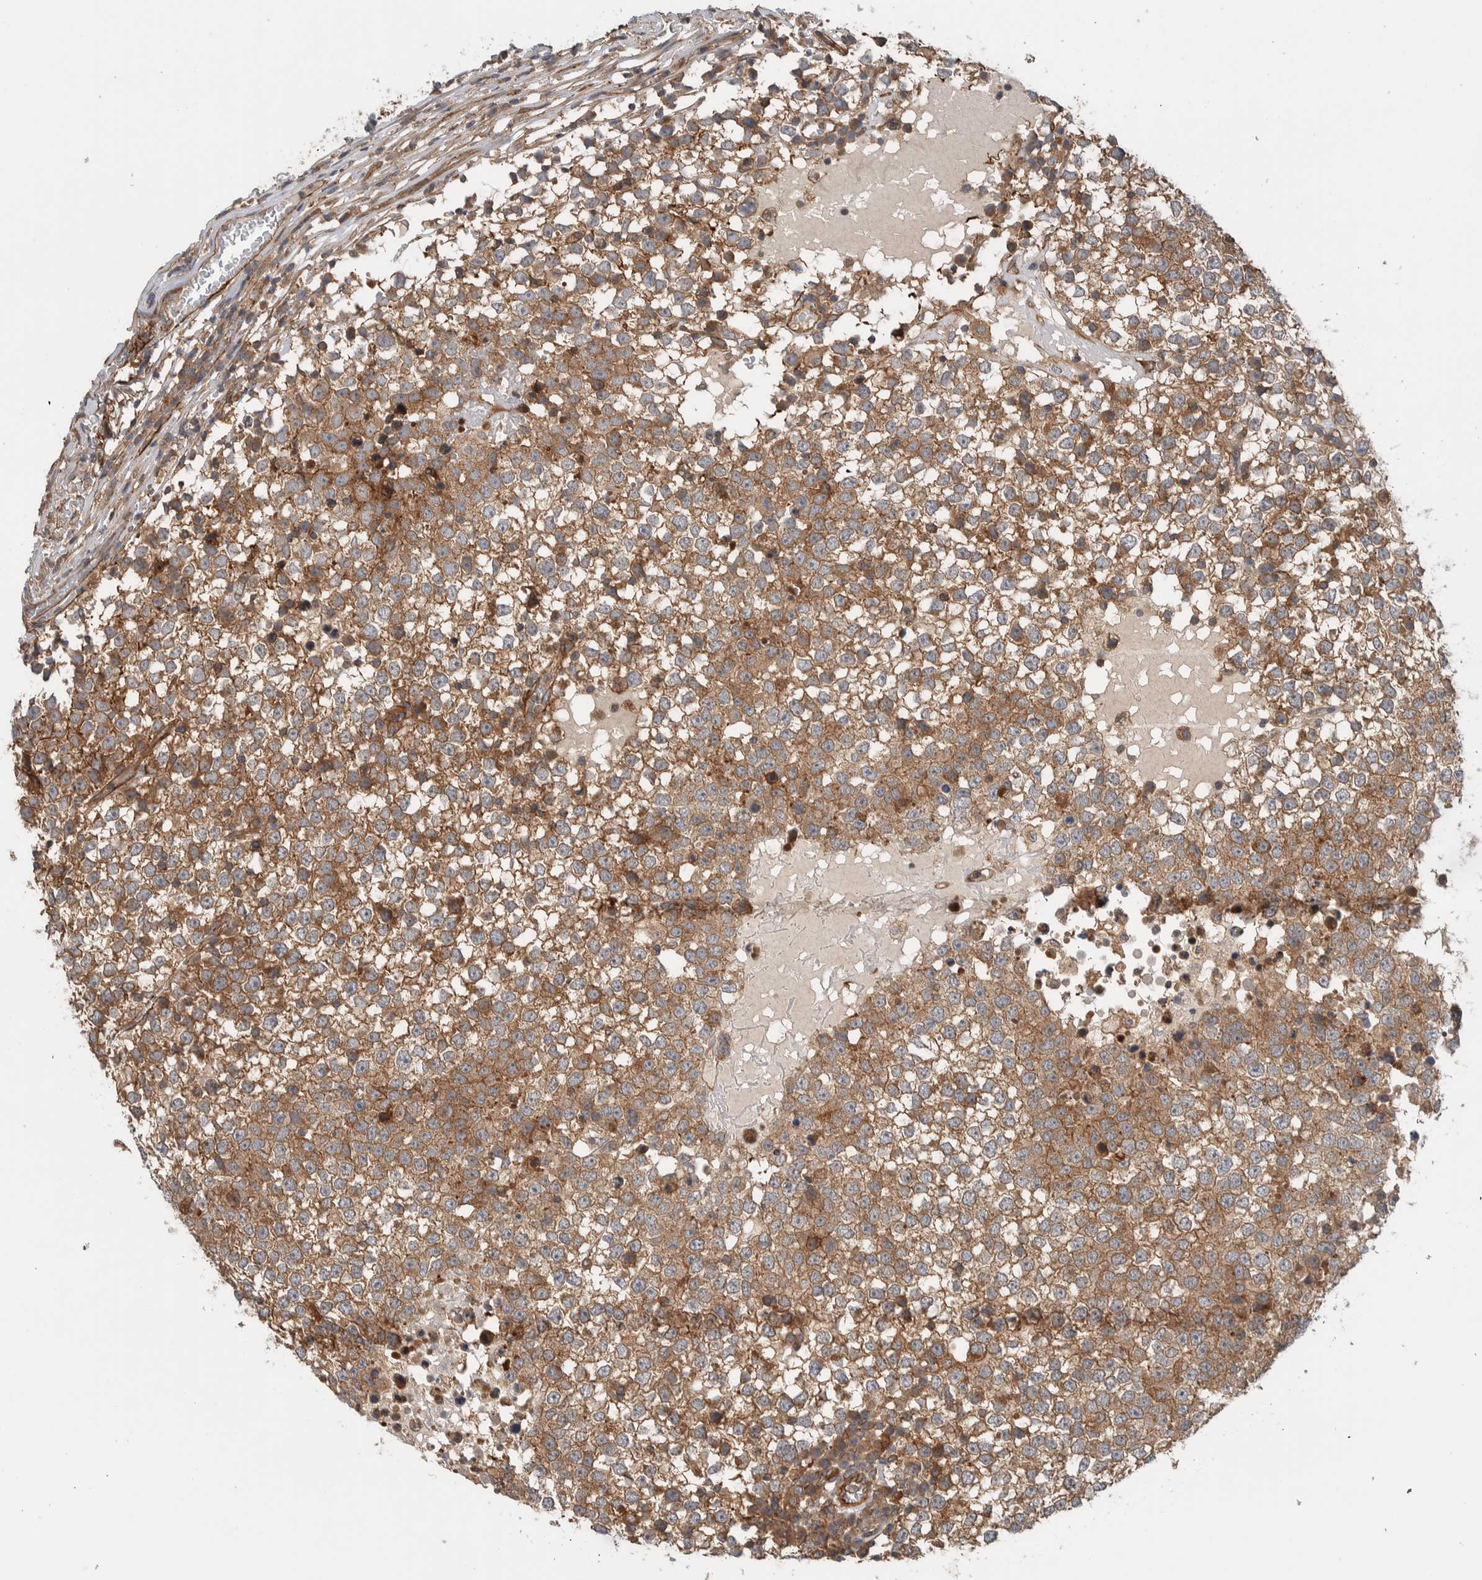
{"staining": {"intensity": "moderate", "quantity": ">75%", "location": "cytoplasmic/membranous"}, "tissue": "testis cancer", "cell_type": "Tumor cells", "image_type": "cancer", "snomed": [{"axis": "morphology", "description": "Seminoma, NOS"}, {"axis": "topography", "description": "Testis"}], "caption": "This is a photomicrograph of immunohistochemistry staining of seminoma (testis), which shows moderate positivity in the cytoplasmic/membranous of tumor cells.", "gene": "MPRIP", "patient": {"sex": "male", "age": 65}}